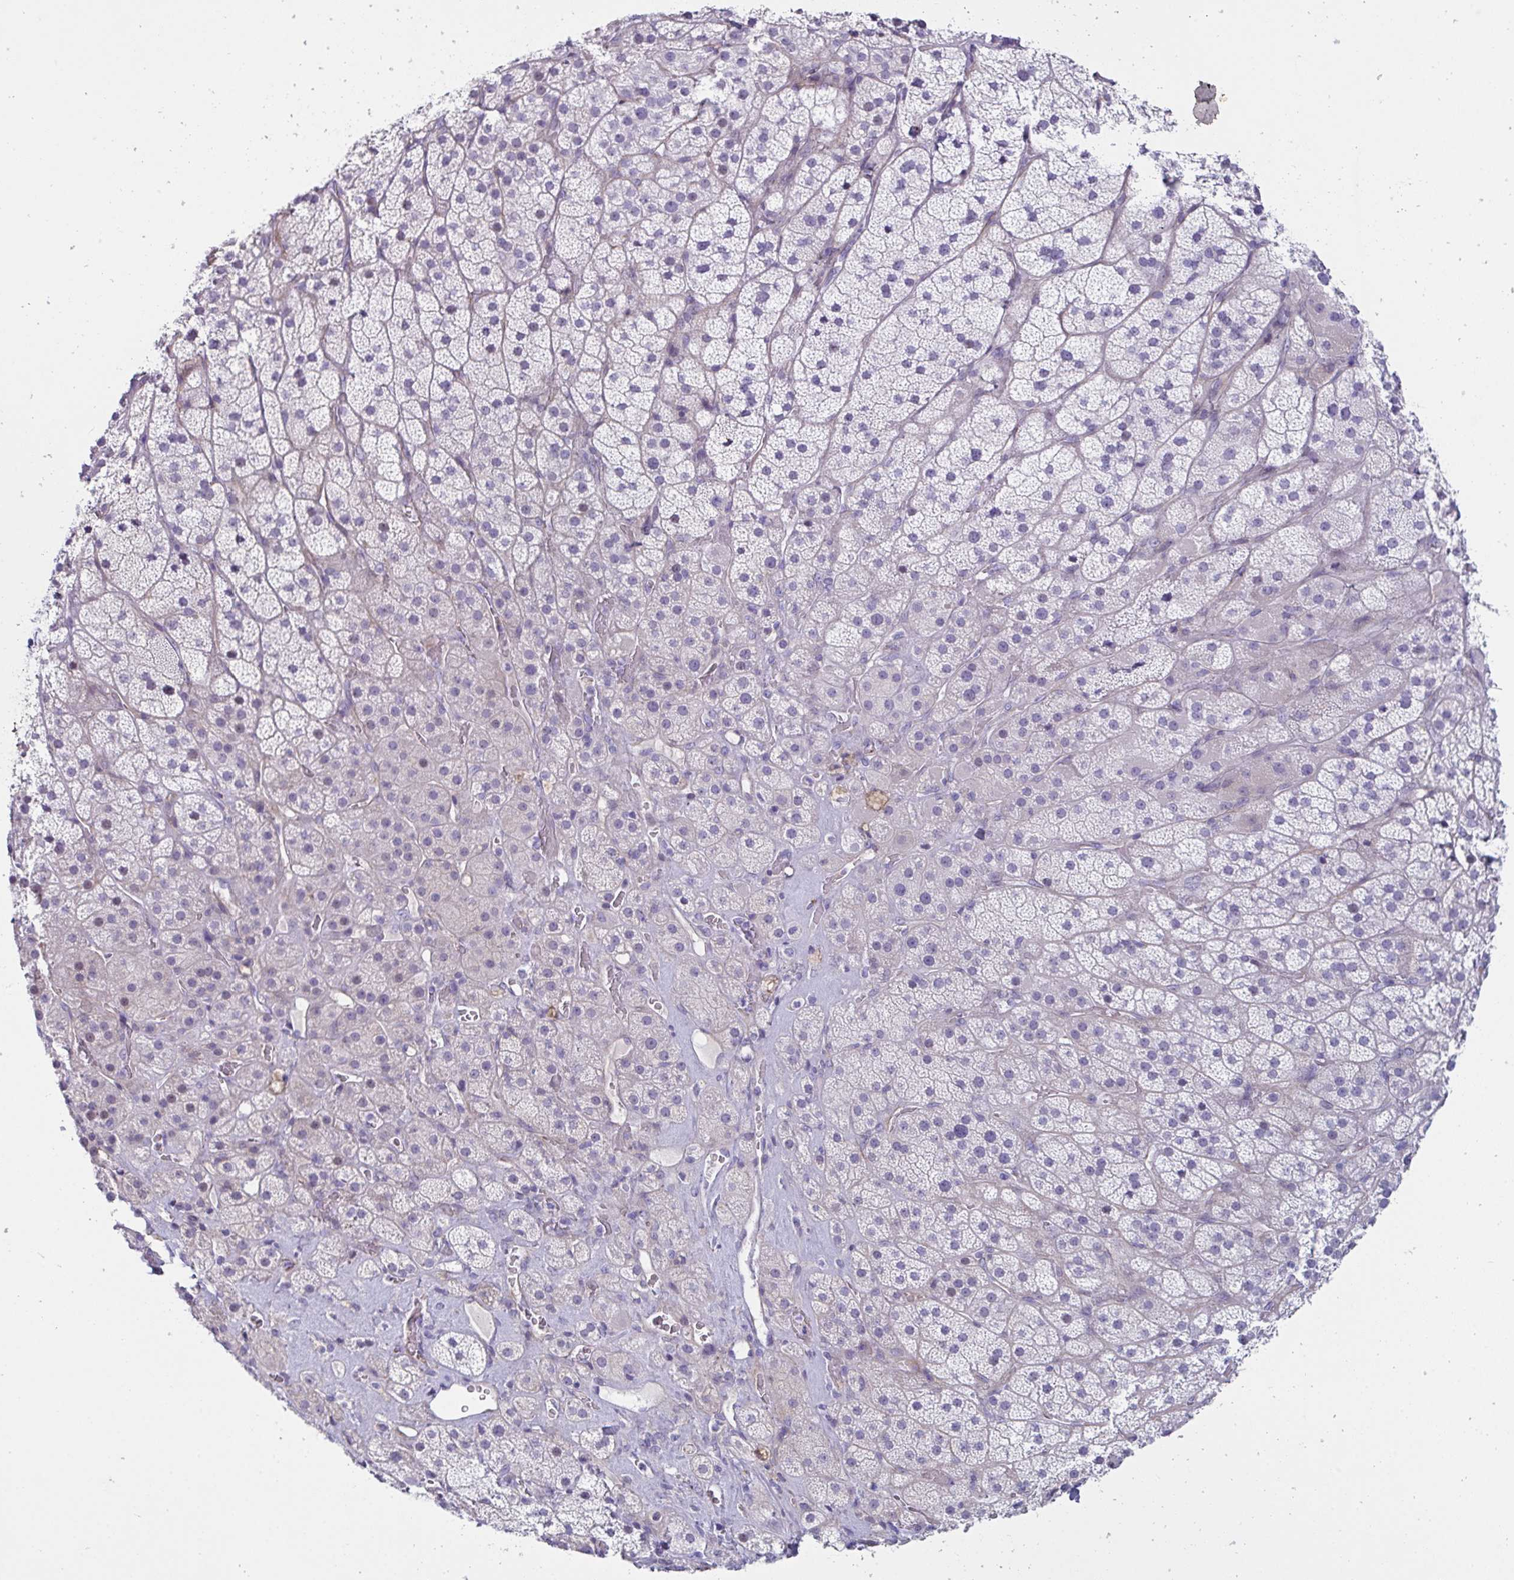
{"staining": {"intensity": "weak", "quantity": "<25%", "location": "cytoplasmic/membranous"}, "tissue": "adrenal gland", "cell_type": "Glandular cells", "image_type": "normal", "snomed": [{"axis": "morphology", "description": "Normal tissue, NOS"}, {"axis": "topography", "description": "Adrenal gland"}], "caption": "Immunohistochemical staining of benign adrenal gland demonstrates no significant staining in glandular cells.", "gene": "OR5P3", "patient": {"sex": "male", "age": 57}}